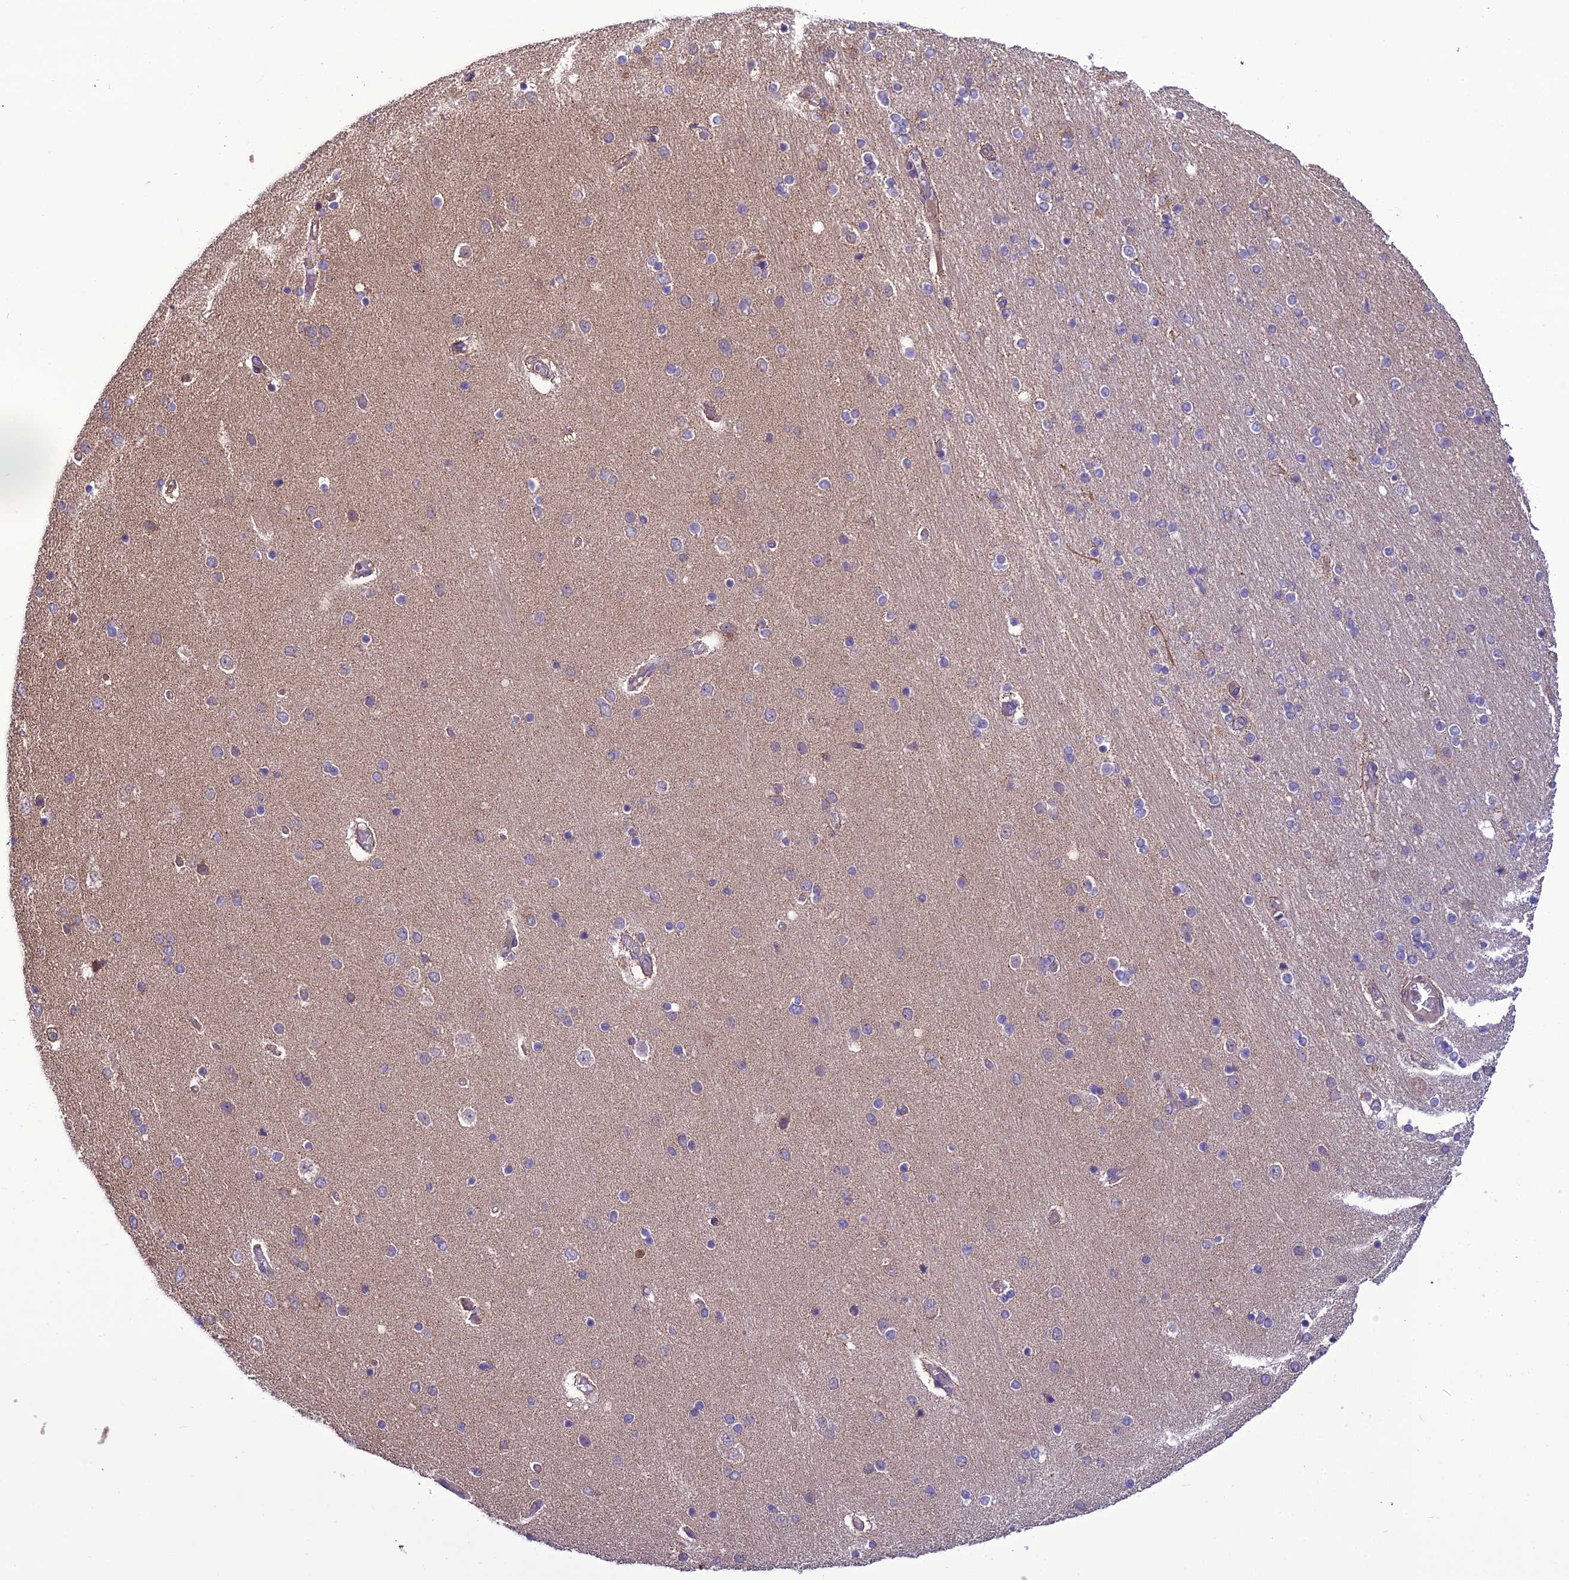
{"staining": {"intensity": "negative", "quantity": "none", "location": "none"}, "tissue": "hippocampus", "cell_type": "Glial cells", "image_type": "normal", "snomed": [{"axis": "morphology", "description": "Normal tissue, NOS"}, {"axis": "topography", "description": "Hippocampus"}], "caption": "Glial cells show no significant protein expression in normal hippocampus.", "gene": "ENSG00000260272", "patient": {"sex": "female", "age": 54}}